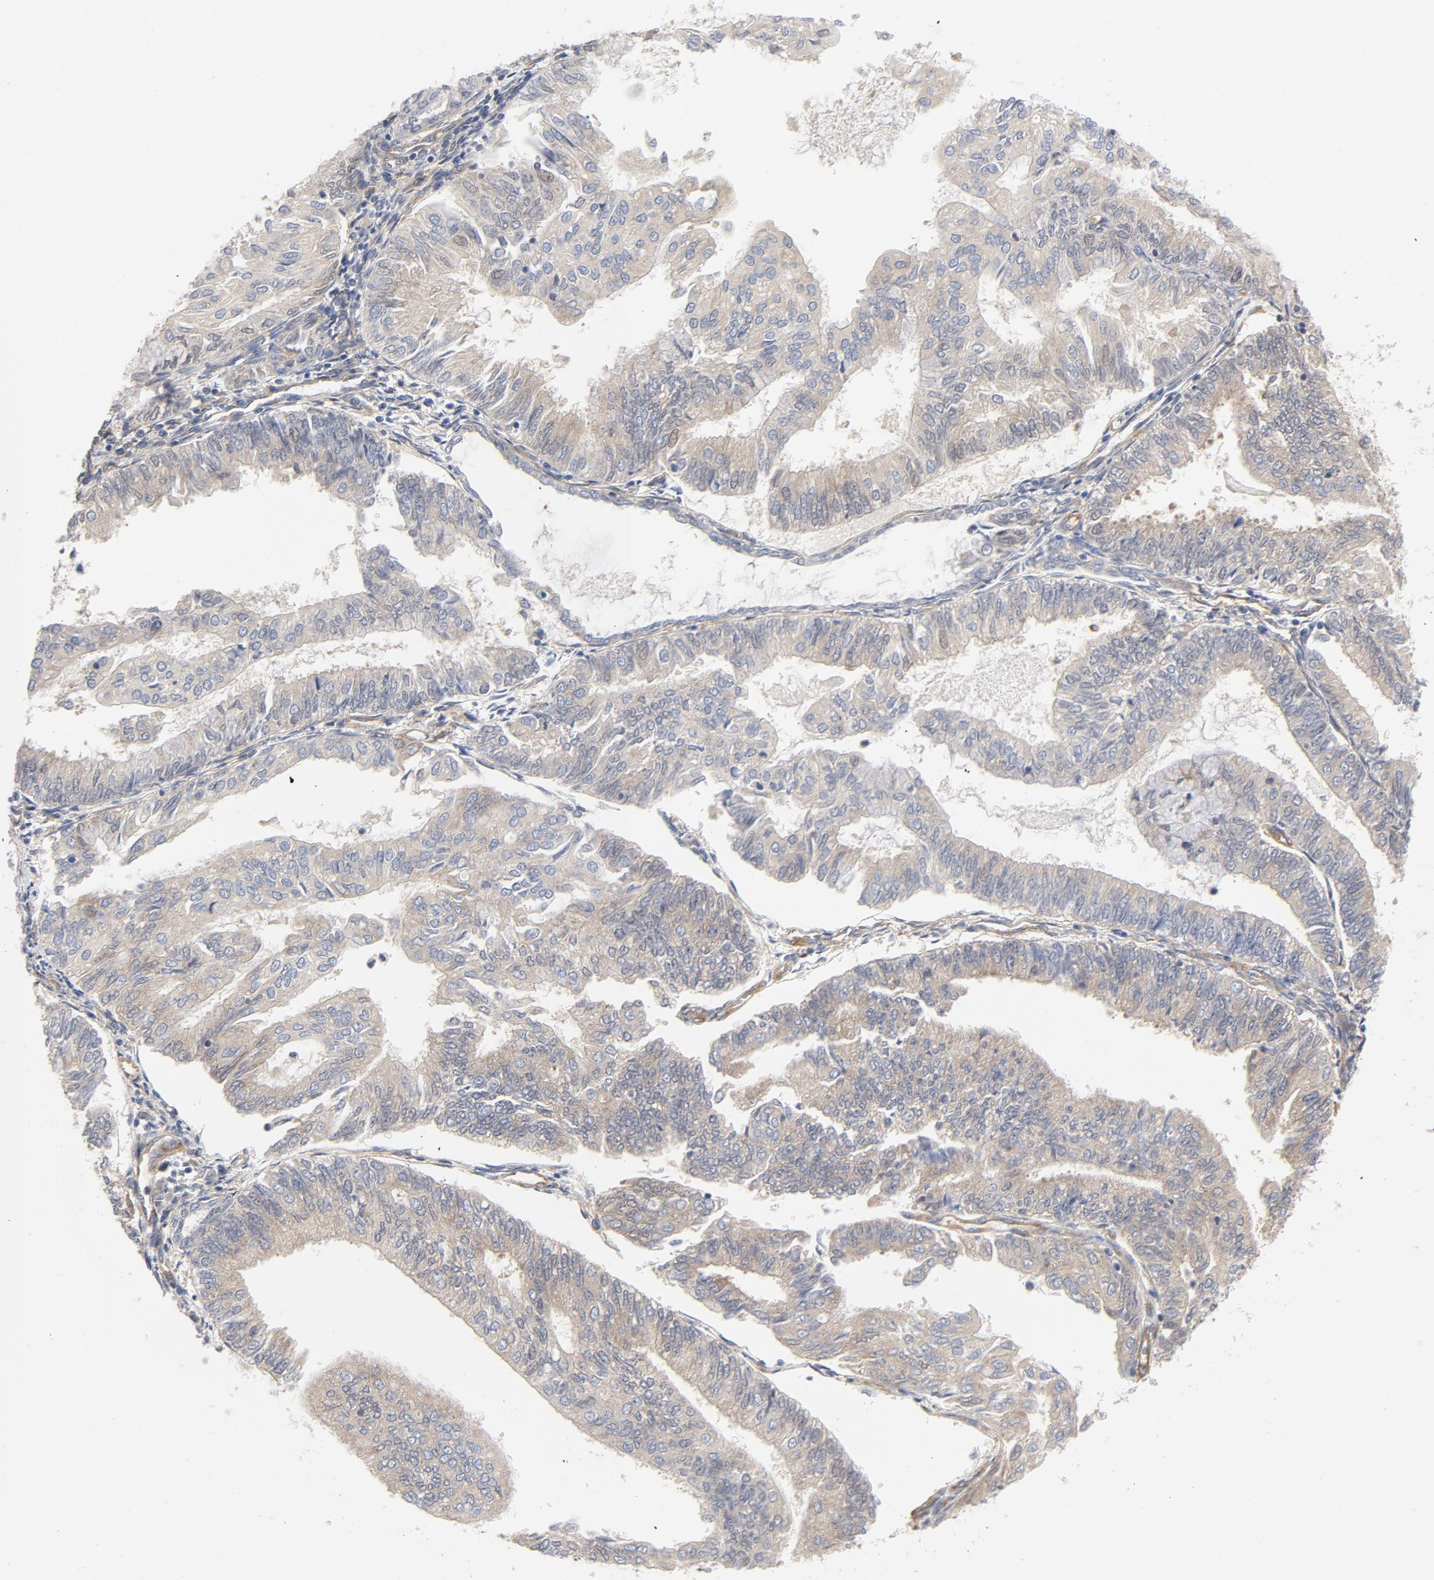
{"staining": {"intensity": "weak", "quantity": "25%-75%", "location": "cytoplasmic/membranous"}, "tissue": "endometrial cancer", "cell_type": "Tumor cells", "image_type": "cancer", "snomed": [{"axis": "morphology", "description": "Adenocarcinoma, NOS"}, {"axis": "topography", "description": "Endometrium"}], "caption": "Immunohistochemistry (IHC) staining of adenocarcinoma (endometrial), which exhibits low levels of weak cytoplasmic/membranous expression in about 25%-75% of tumor cells indicating weak cytoplasmic/membranous protein expression. The staining was performed using DAB (brown) for protein detection and nuclei were counterstained in hematoxylin (blue).", "gene": "AP2A1", "patient": {"sex": "female", "age": 59}}